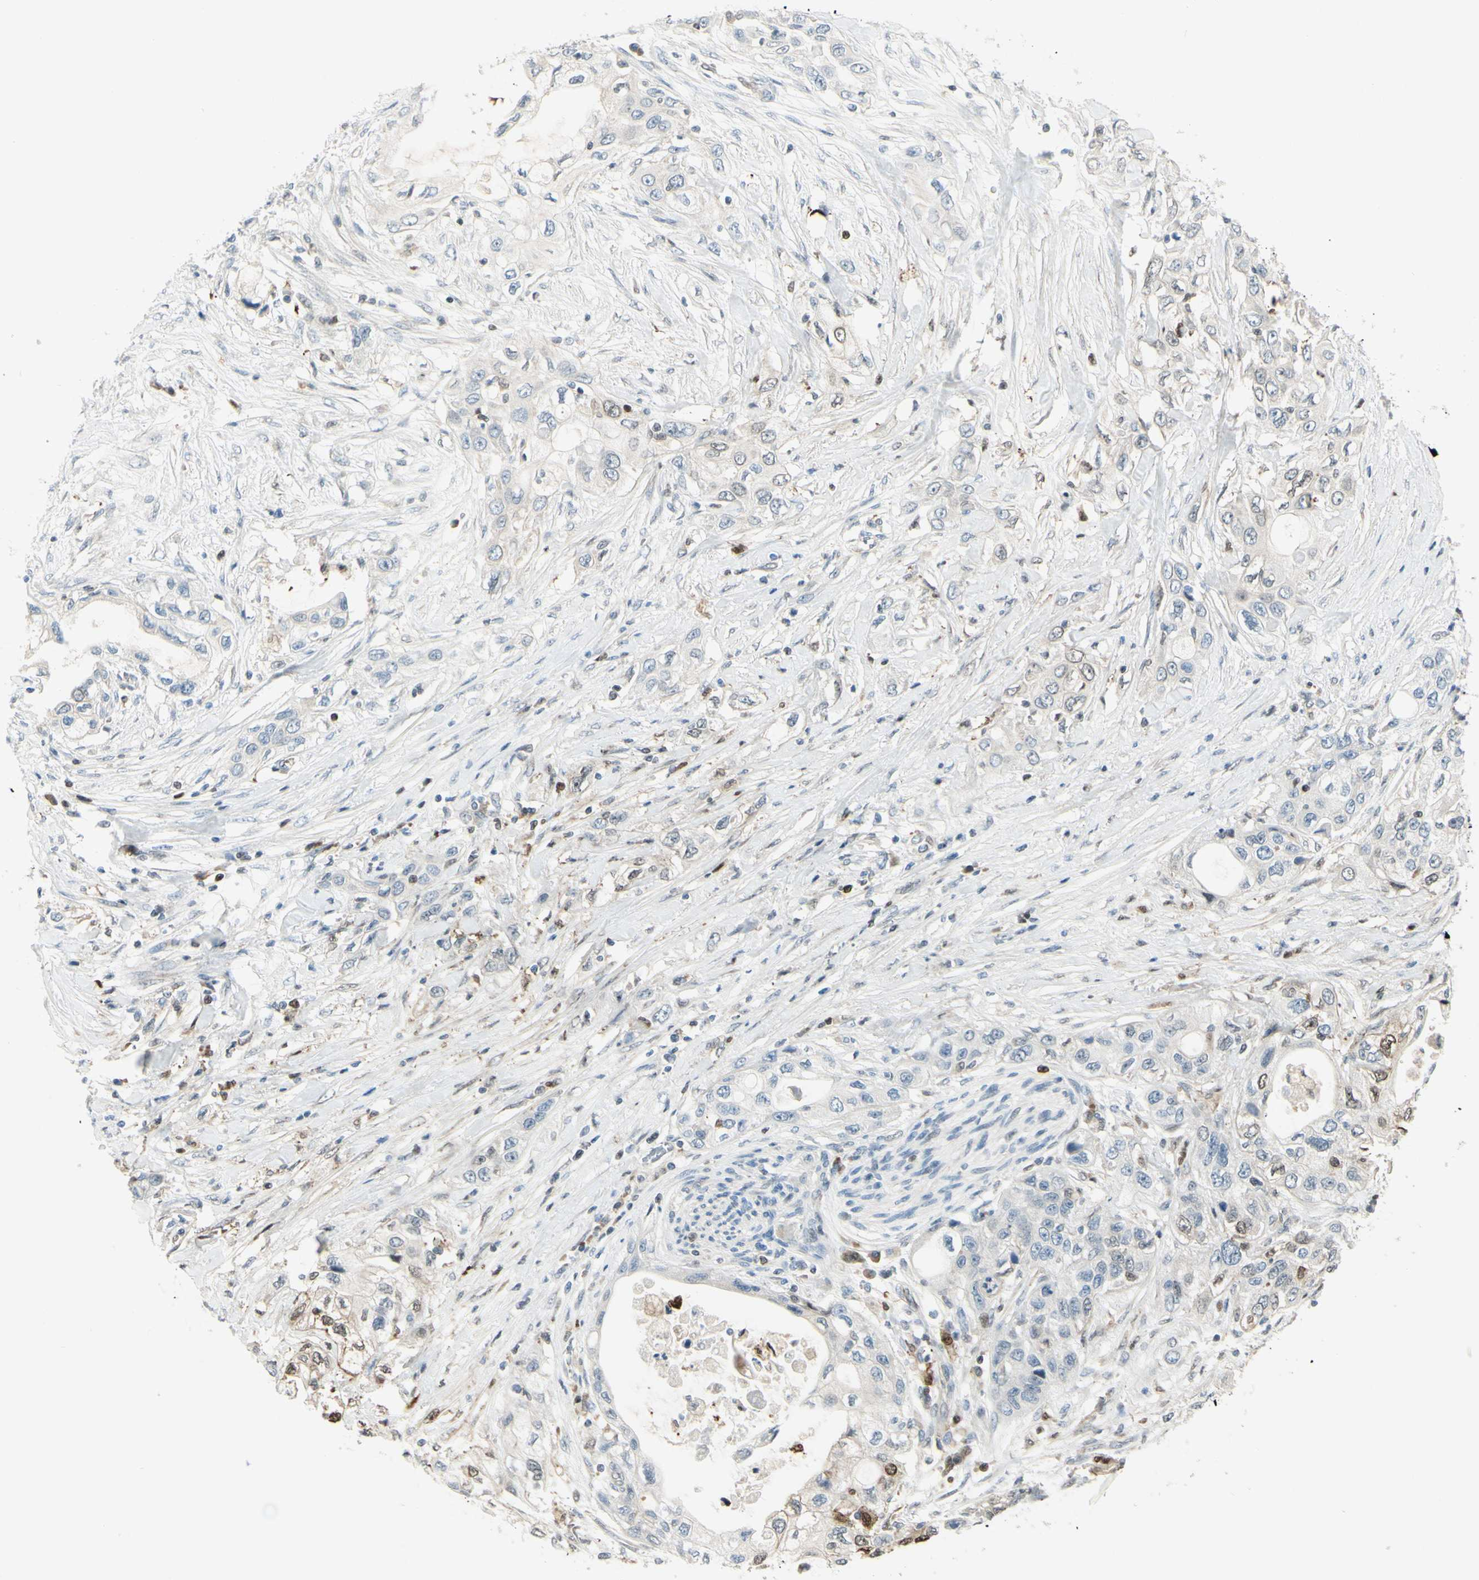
{"staining": {"intensity": "weak", "quantity": "<25%", "location": "nuclear"}, "tissue": "pancreatic cancer", "cell_type": "Tumor cells", "image_type": "cancer", "snomed": [{"axis": "morphology", "description": "Adenocarcinoma, NOS"}, {"axis": "topography", "description": "Pancreas"}], "caption": "High magnification brightfield microscopy of pancreatic cancer stained with DAB (3,3'-diaminobenzidine) (brown) and counterstained with hematoxylin (blue): tumor cells show no significant positivity.", "gene": "C1orf159", "patient": {"sex": "female", "age": 70}}